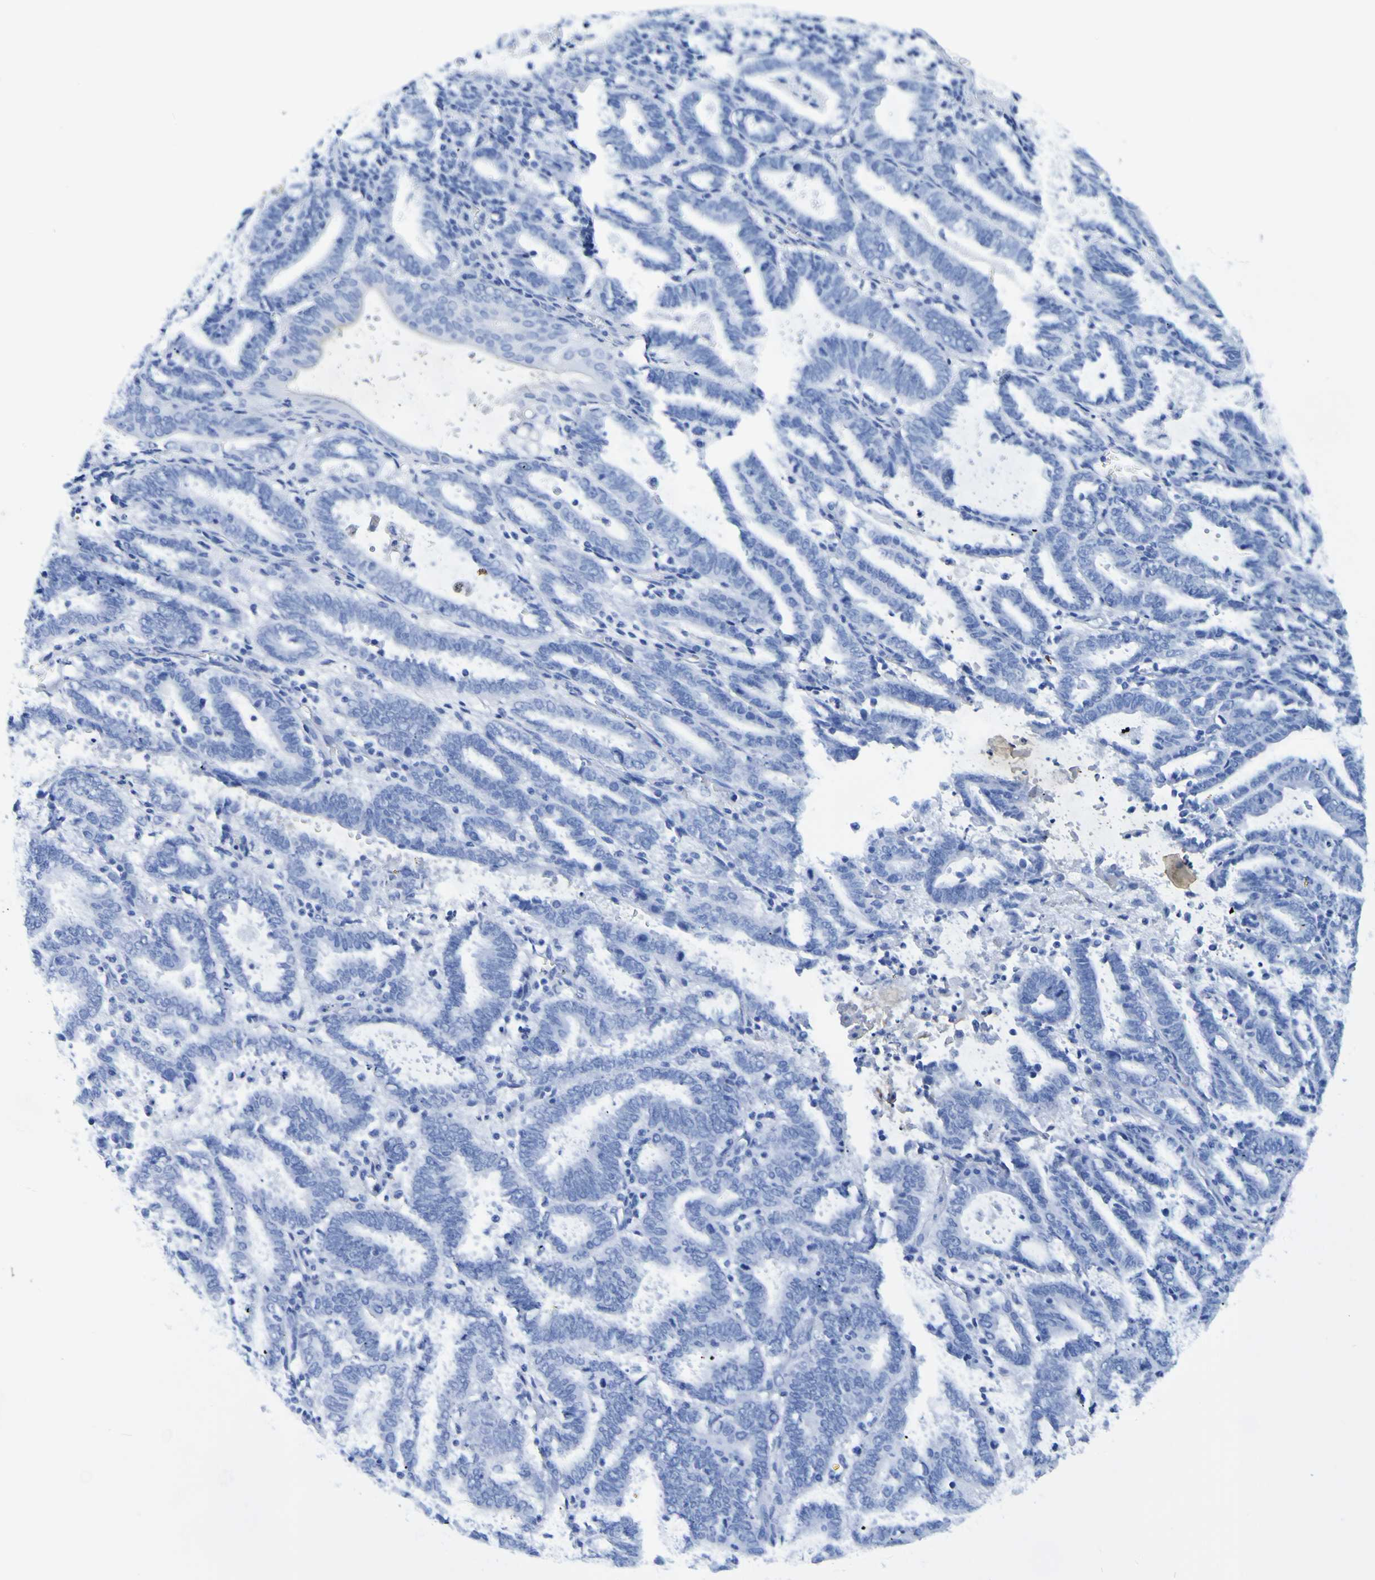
{"staining": {"intensity": "negative", "quantity": "none", "location": "none"}, "tissue": "endometrial cancer", "cell_type": "Tumor cells", "image_type": "cancer", "snomed": [{"axis": "morphology", "description": "Adenocarcinoma, NOS"}, {"axis": "topography", "description": "Uterus"}], "caption": "Tumor cells are negative for brown protein staining in endometrial adenocarcinoma. Nuclei are stained in blue.", "gene": "DPEP1", "patient": {"sex": "female", "age": 83}}